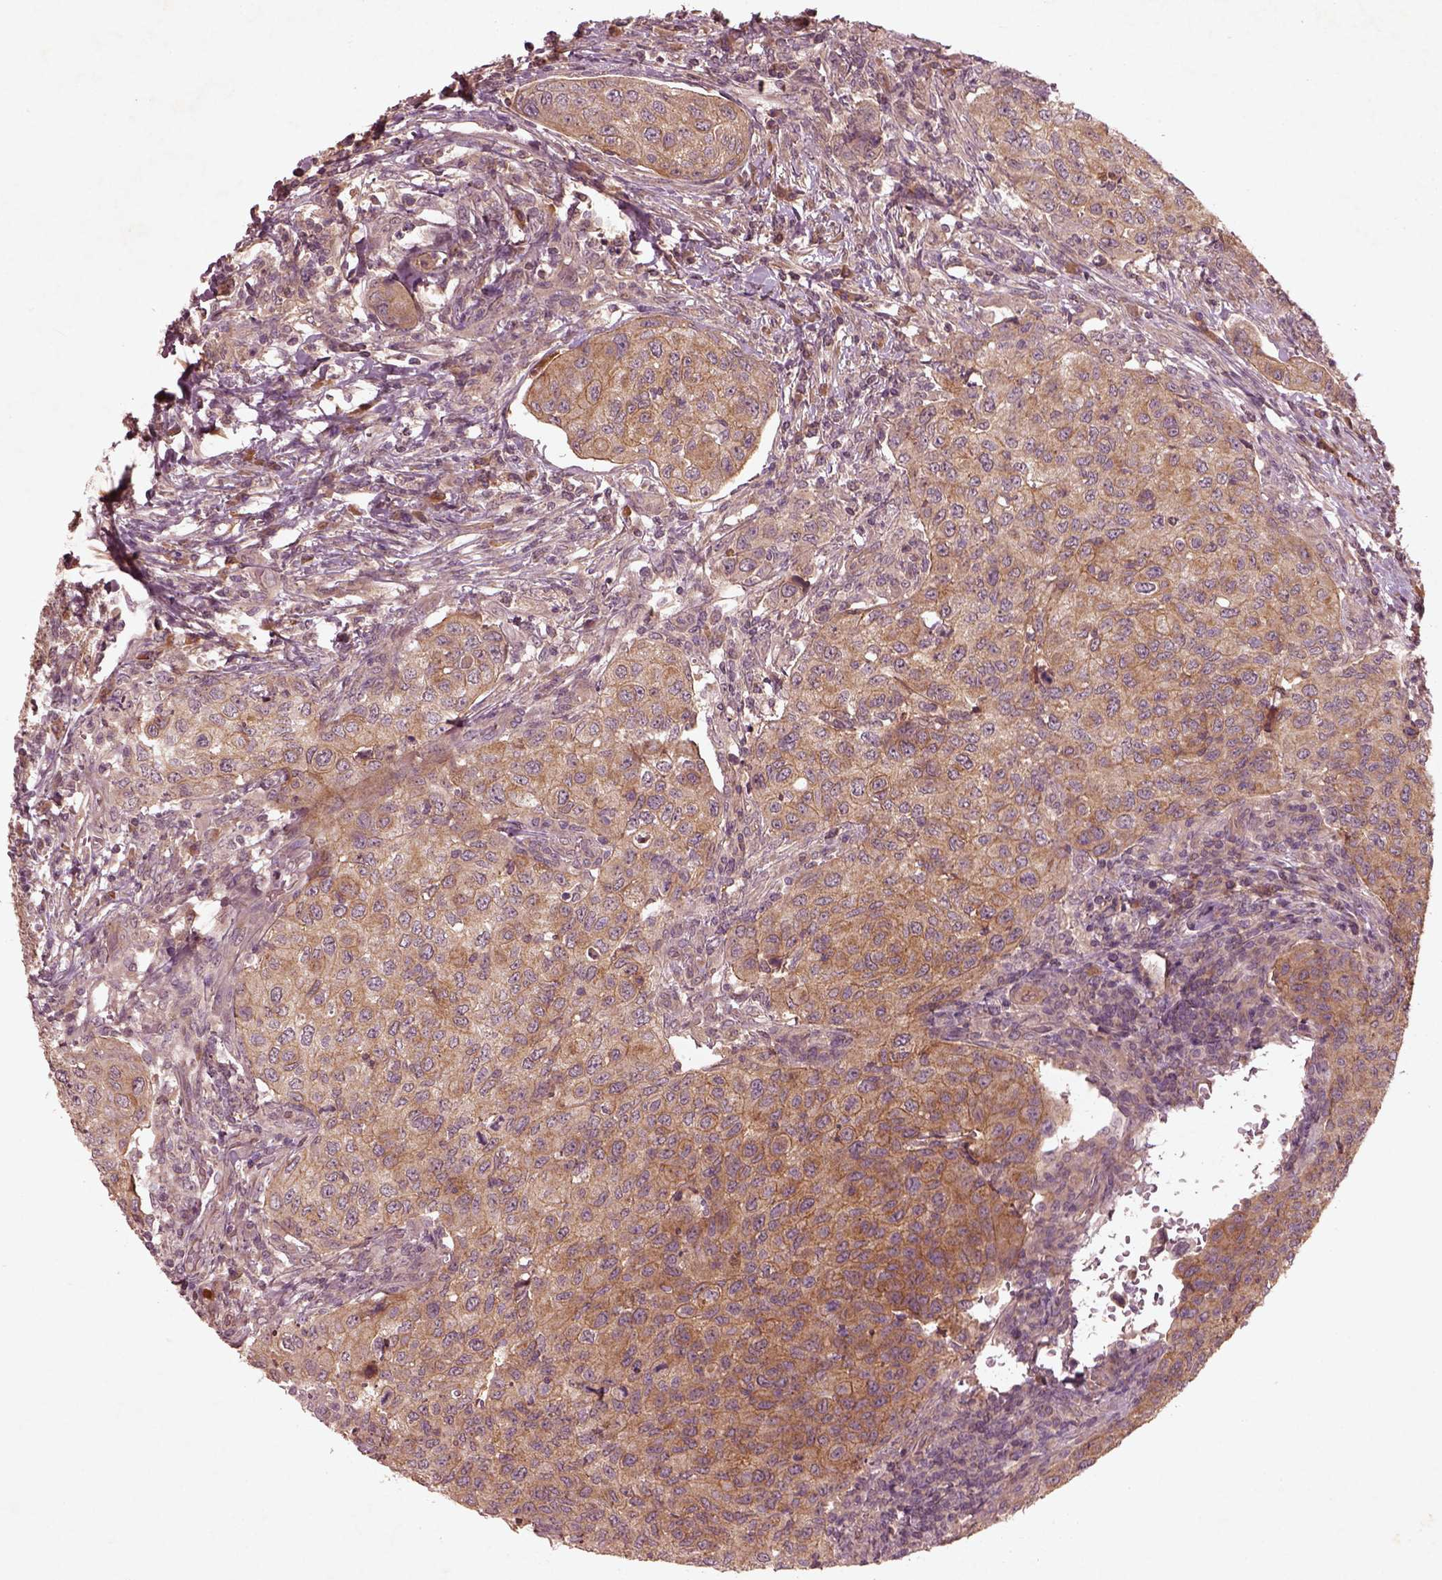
{"staining": {"intensity": "moderate", "quantity": ">75%", "location": "cytoplasmic/membranous"}, "tissue": "urothelial cancer", "cell_type": "Tumor cells", "image_type": "cancer", "snomed": [{"axis": "morphology", "description": "Urothelial carcinoma, High grade"}, {"axis": "topography", "description": "Urinary bladder"}], "caption": "Immunohistochemistry of human high-grade urothelial carcinoma demonstrates medium levels of moderate cytoplasmic/membranous expression in approximately >75% of tumor cells. The protein of interest is stained brown, and the nuclei are stained in blue (DAB IHC with brightfield microscopy, high magnification).", "gene": "FAM234A", "patient": {"sex": "female", "age": 78}}